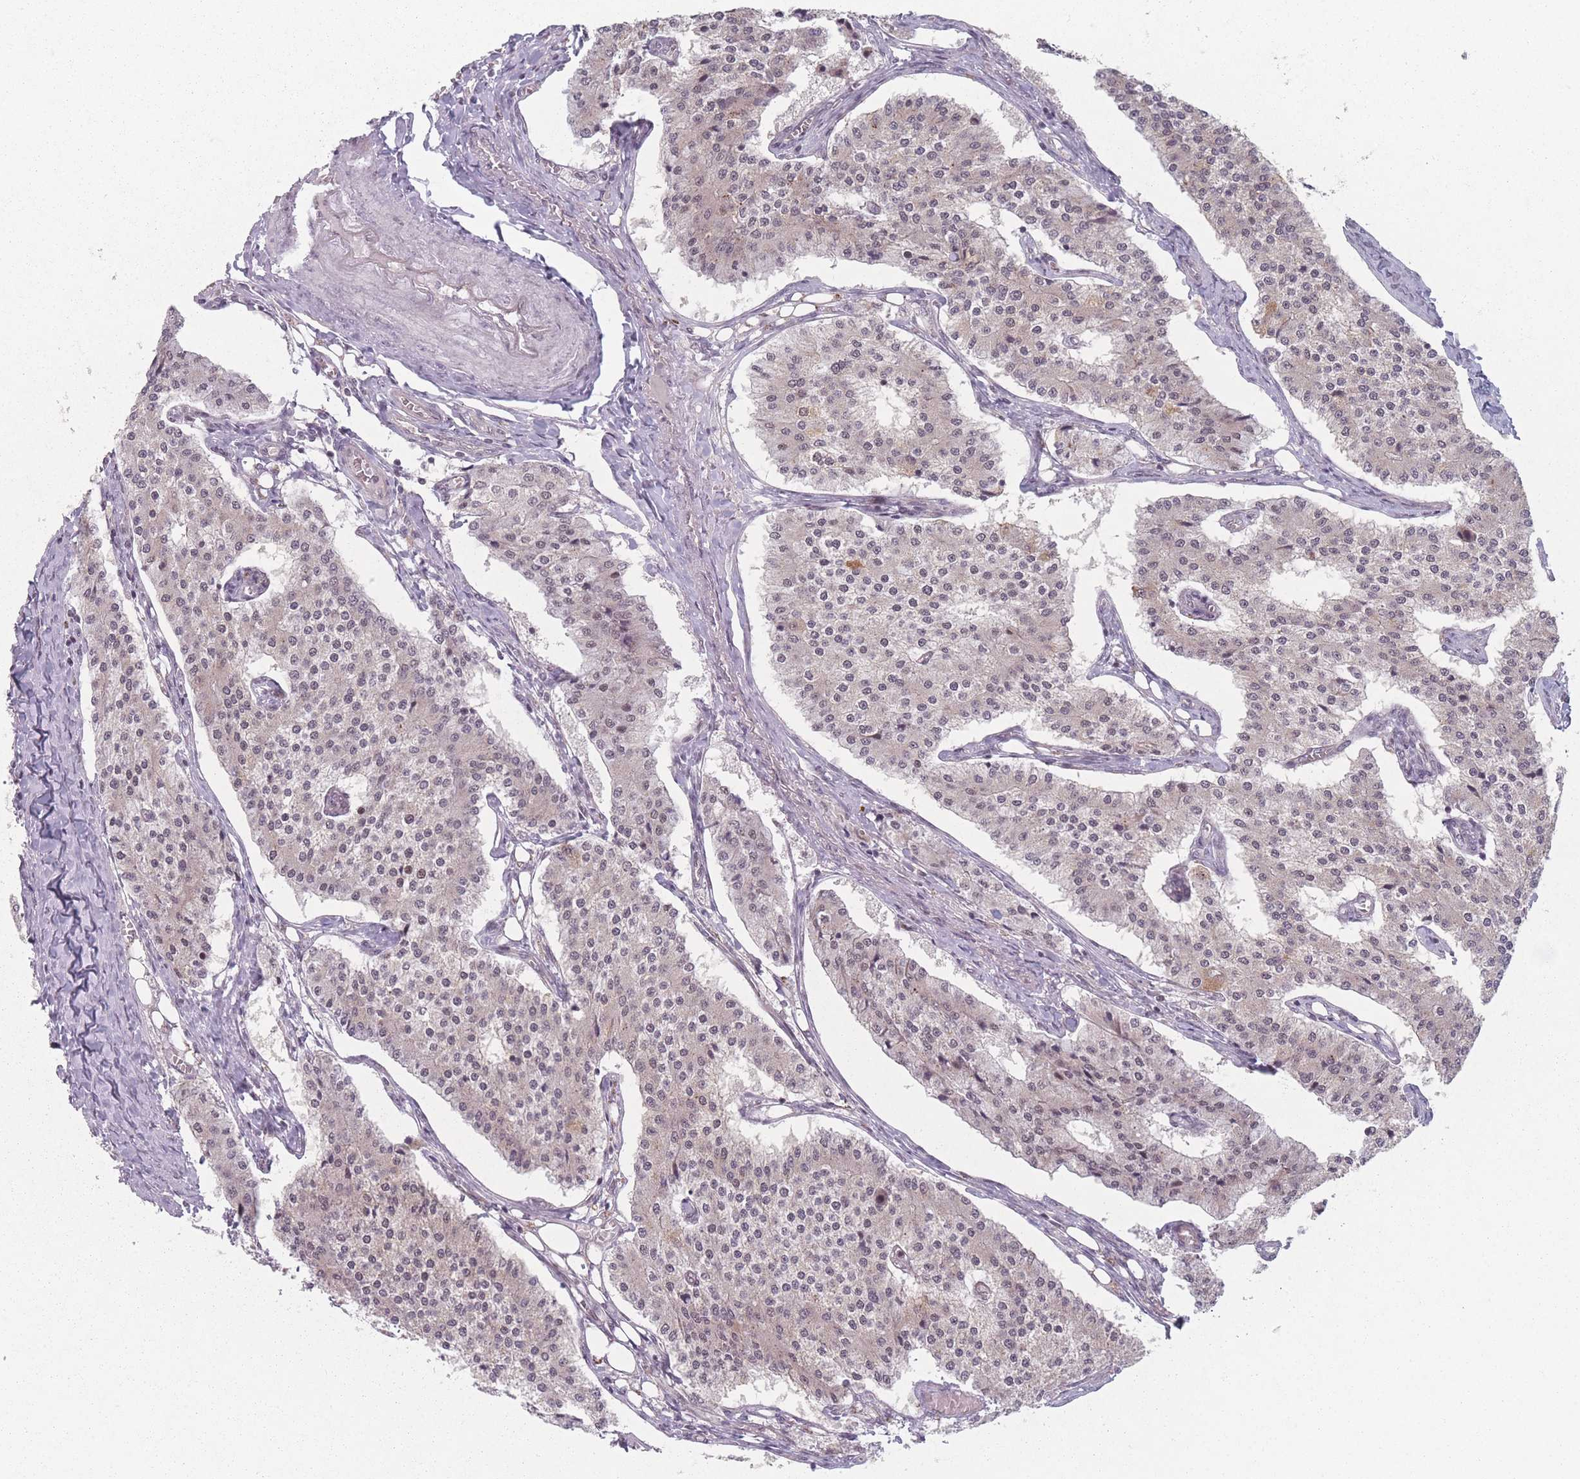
{"staining": {"intensity": "negative", "quantity": "none", "location": "none"}, "tissue": "carcinoid", "cell_type": "Tumor cells", "image_type": "cancer", "snomed": [{"axis": "morphology", "description": "Carcinoid, malignant, NOS"}, {"axis": "topography", "description": "Colon"}], "caption": "A histopathology image of carcinoid stained for a protein demonstrates no brown staining in tumor cells. Brightfield microscopy of immunohistochemistry (IHC) stained with DAB (3,3'-diaminobenzidine) (brown) and hematoxylin (blue), captured at high magnification.", "gene": "ZC3H14", "patient": {"sex": "female", "age": 52}}